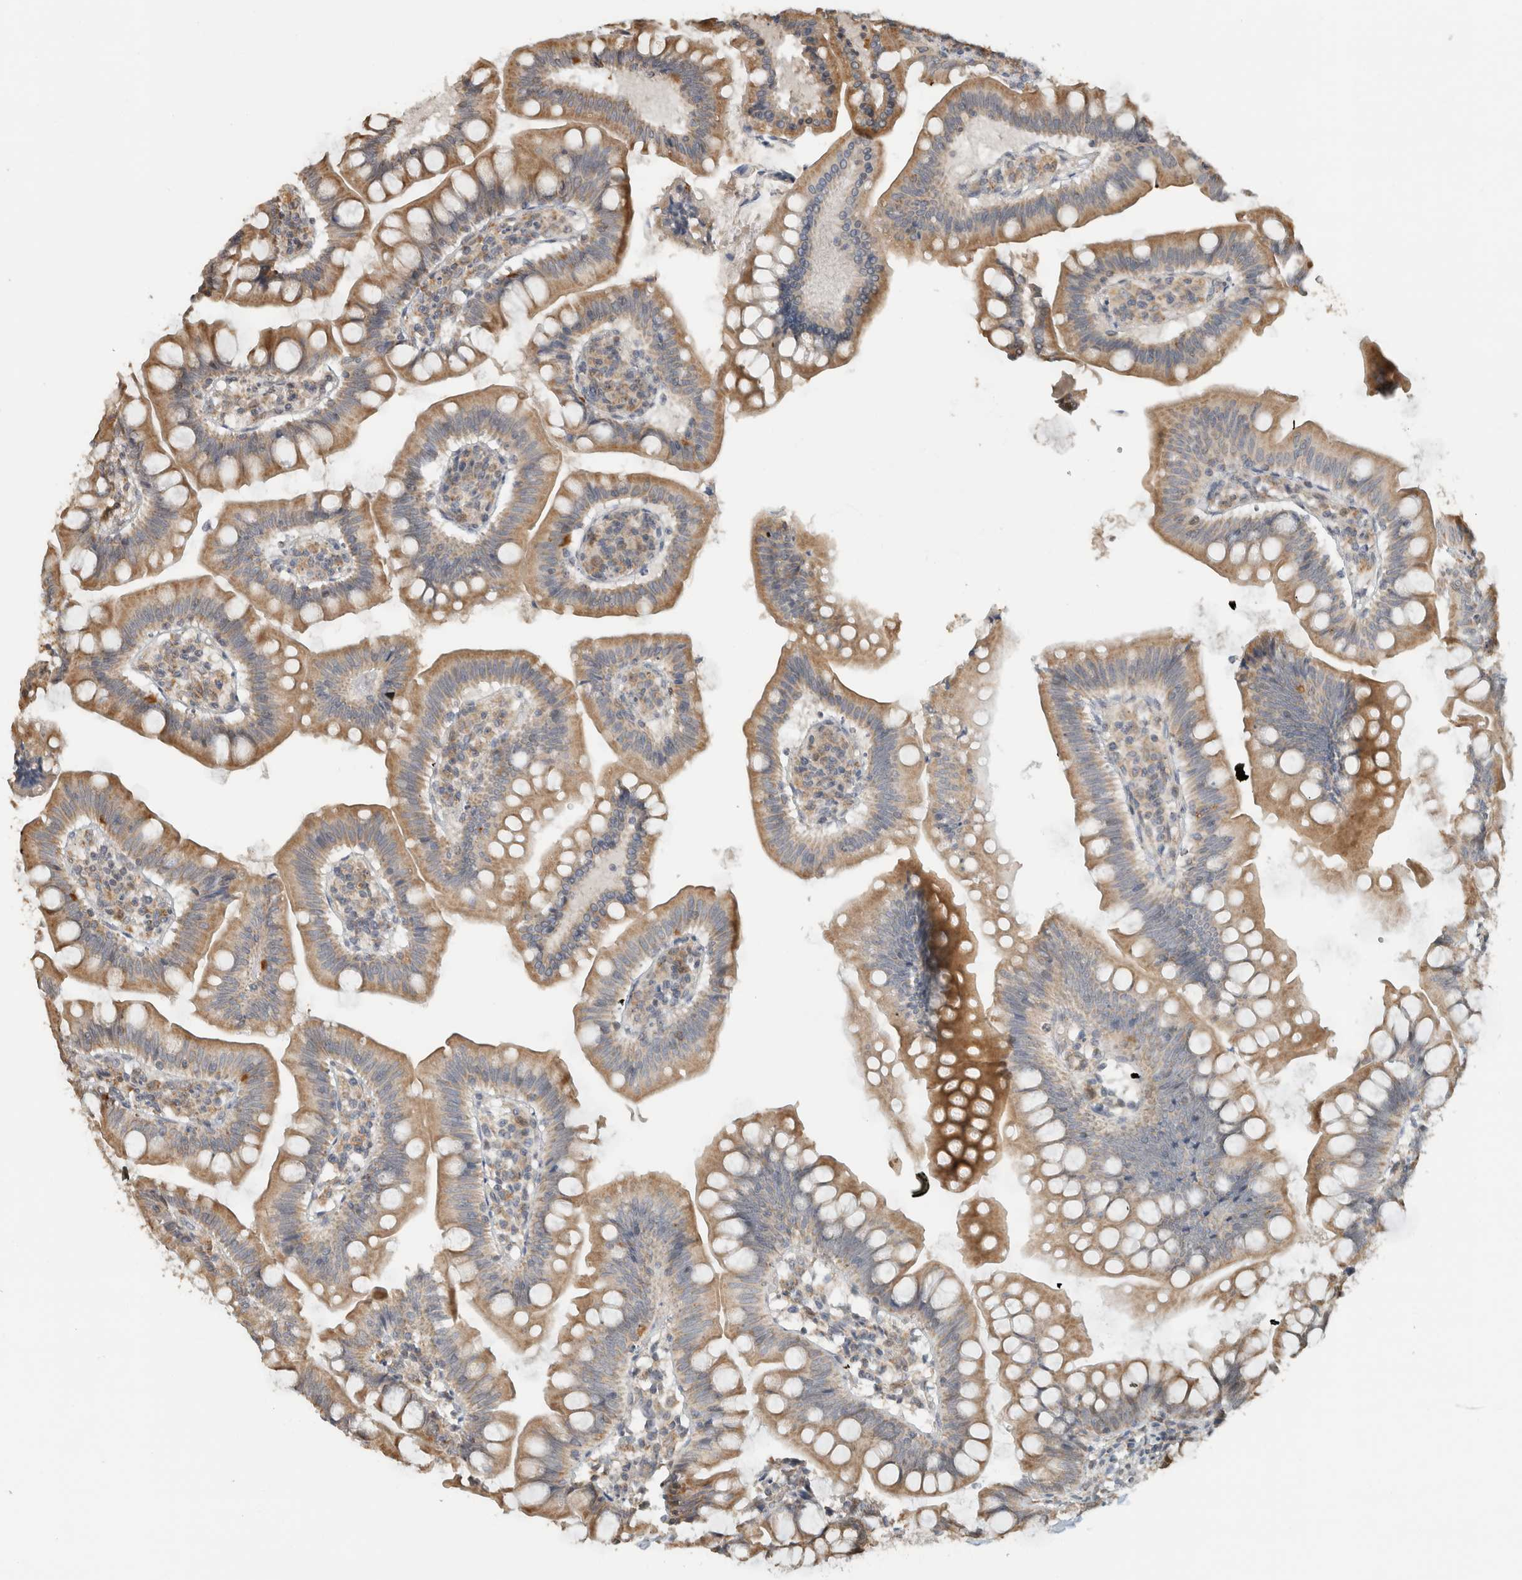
{"staining": {"intensity": "moderate", "quantity": ">75%", "location": "cytoplasmic/membranous"}, "tissue": "small intestine", "cell_type": "Glandular cells", "image_type": "normal", "snomed": [{"axis": "morphology", "description": "Normal tissue, NOS"}, {"axis": "topography", "description": "Small intestine"}], "caption": "Immunohistochemical staining of benign small intestine shows moderate cytoplasmic/membranous protein staining in about >75% of glandular cells.", "gene": "GINS4", "patient": {"sex": "male", "age": 7}}